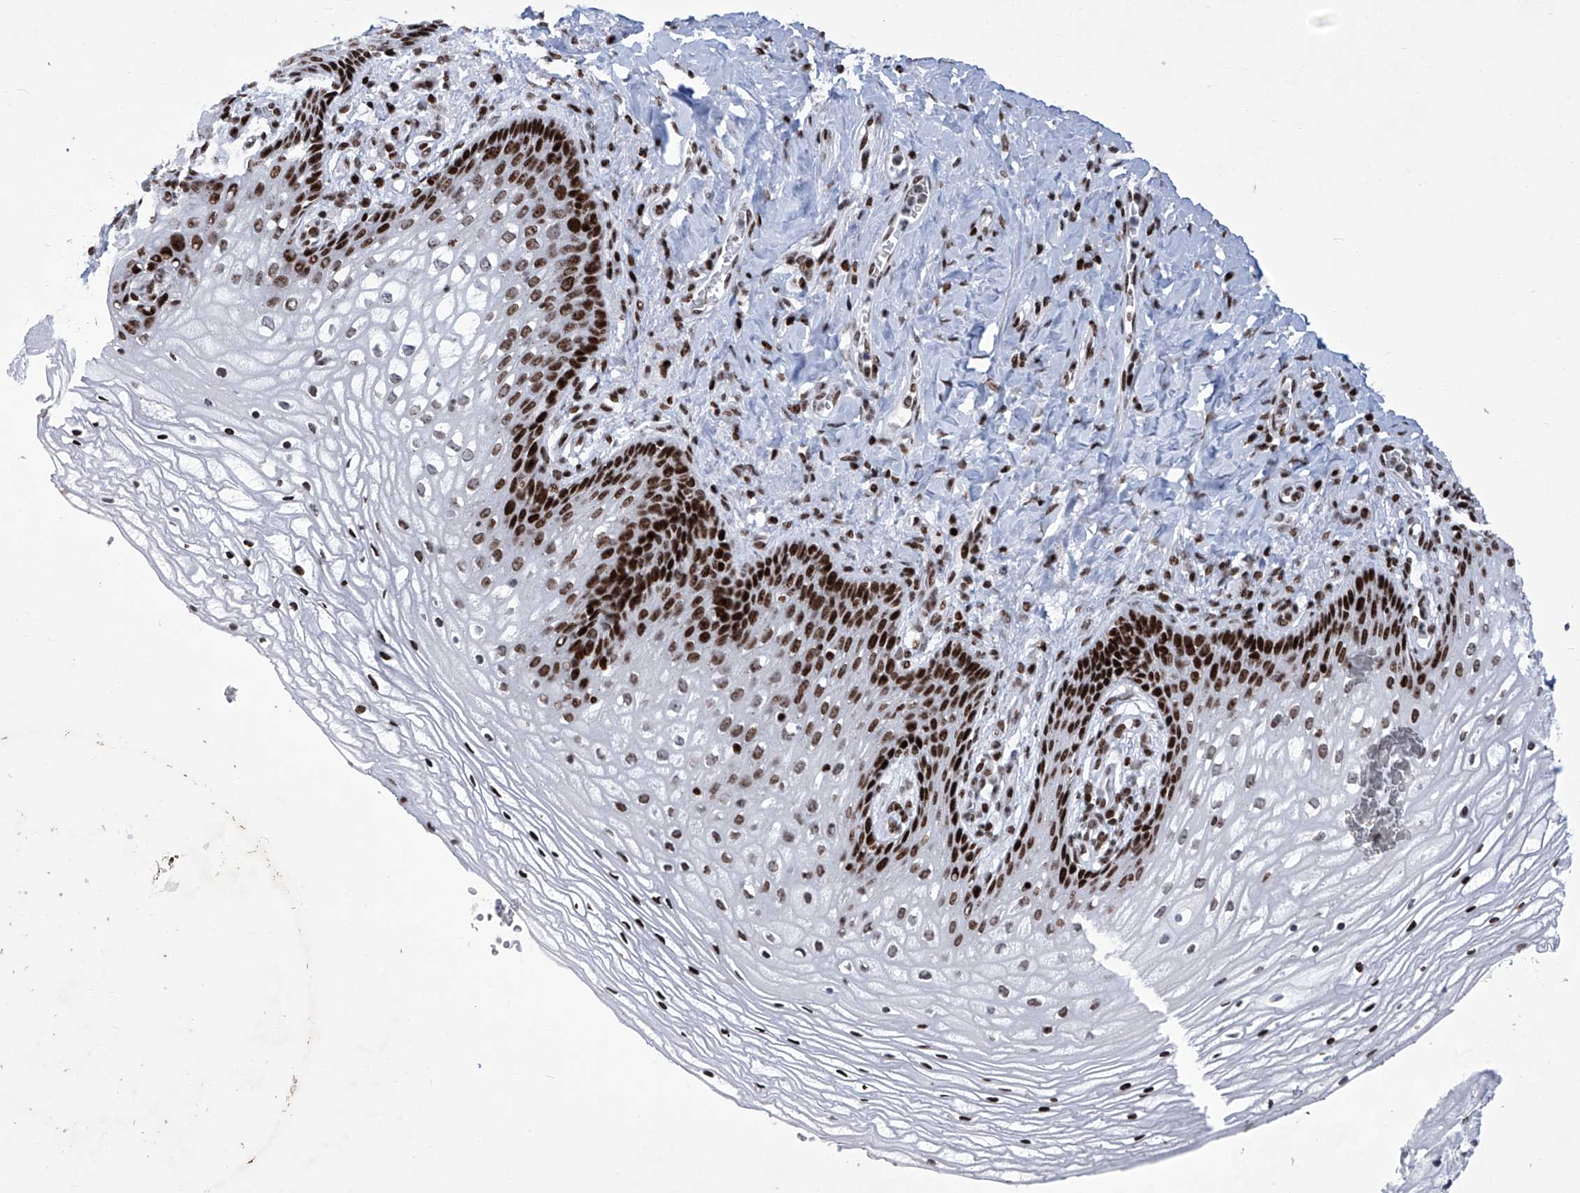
{"staining": {"intensity": "strong", "quantity": ">75%", "location": "nuclear"}, "tissue": "vagina", "cell_type": "Squamous epithelial cells", "image_type": "normal", "snomed": [{"axis": "morphology", "description": "Normal tissue, NOS"}, {"axis": "topography", "description": "Vagina"}], "caption": "The histopathology image exhibits staining of unremarkable vagina, revealing strong nuclear protein positivity (brown color) within squamous epithelial cells.", "gene": "HEY2", "patient": {"sex": "female", "age": 60}}